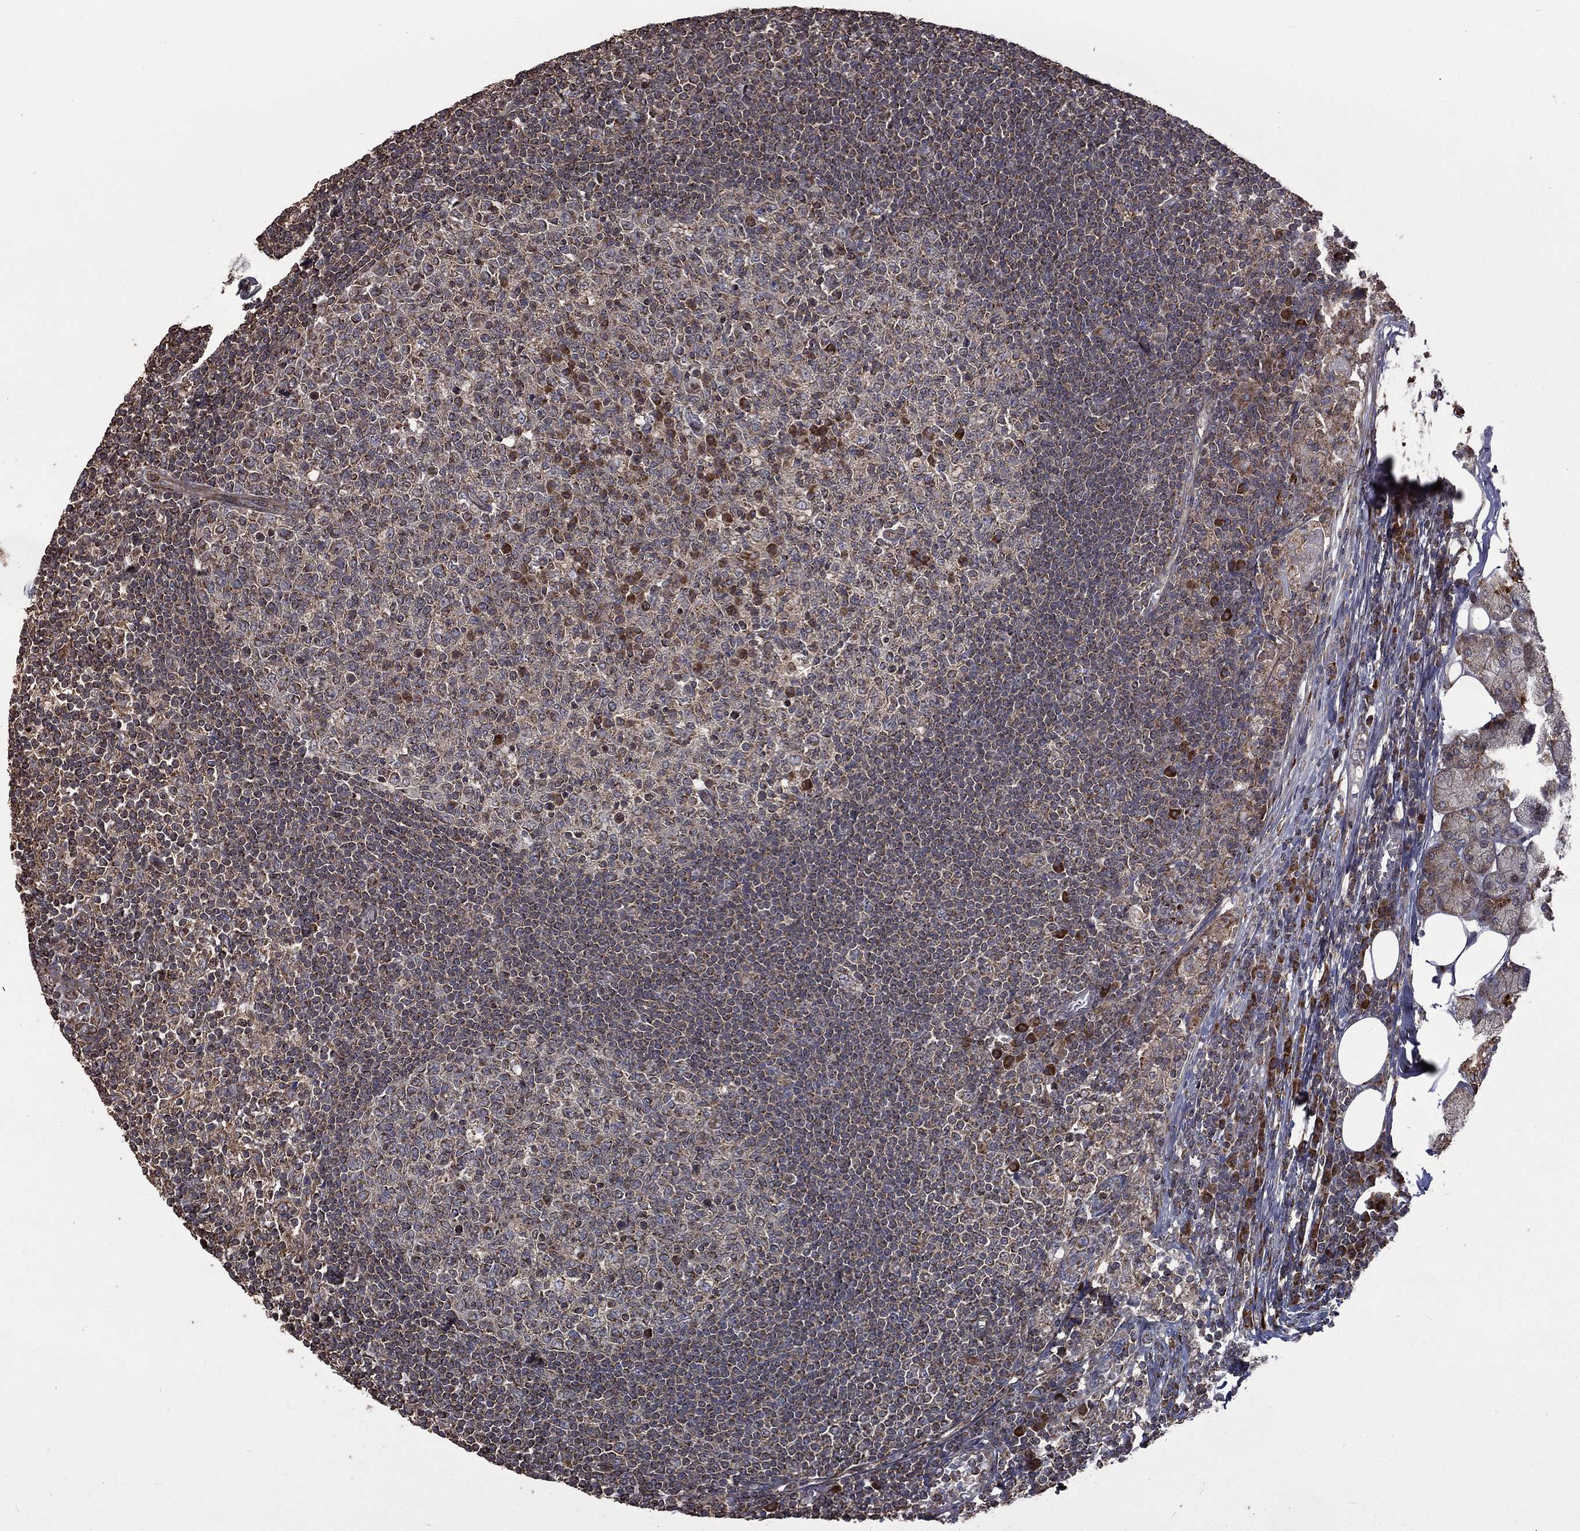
{"staining": {"intensity": "moderate", "quantity": "<25%", "location": "cytoplasmic/membranous"}, "tissue": "lymph node", "cell_type": "Germinal center cells", "image_type": "normal", "snomed": [{"axis": "morphology", "description": "Normal tissue, NOS"}, {"axis": "topography", "description": "Lymph node"}, {"axis": "topography", "description": "Salivary gland"}], "caption": "Germinal center cells demonstrate low levels of moderate cytoplasmic/membranous positivity in about <25% of cells in normal lymph node. The protein of interest is stained brown, and the nuclei are stained in blue (DAB IHC with brightfield microscopy, high magnification).", "gene": "OLFML1", "patient": {"sex": "male", "age": 83}}